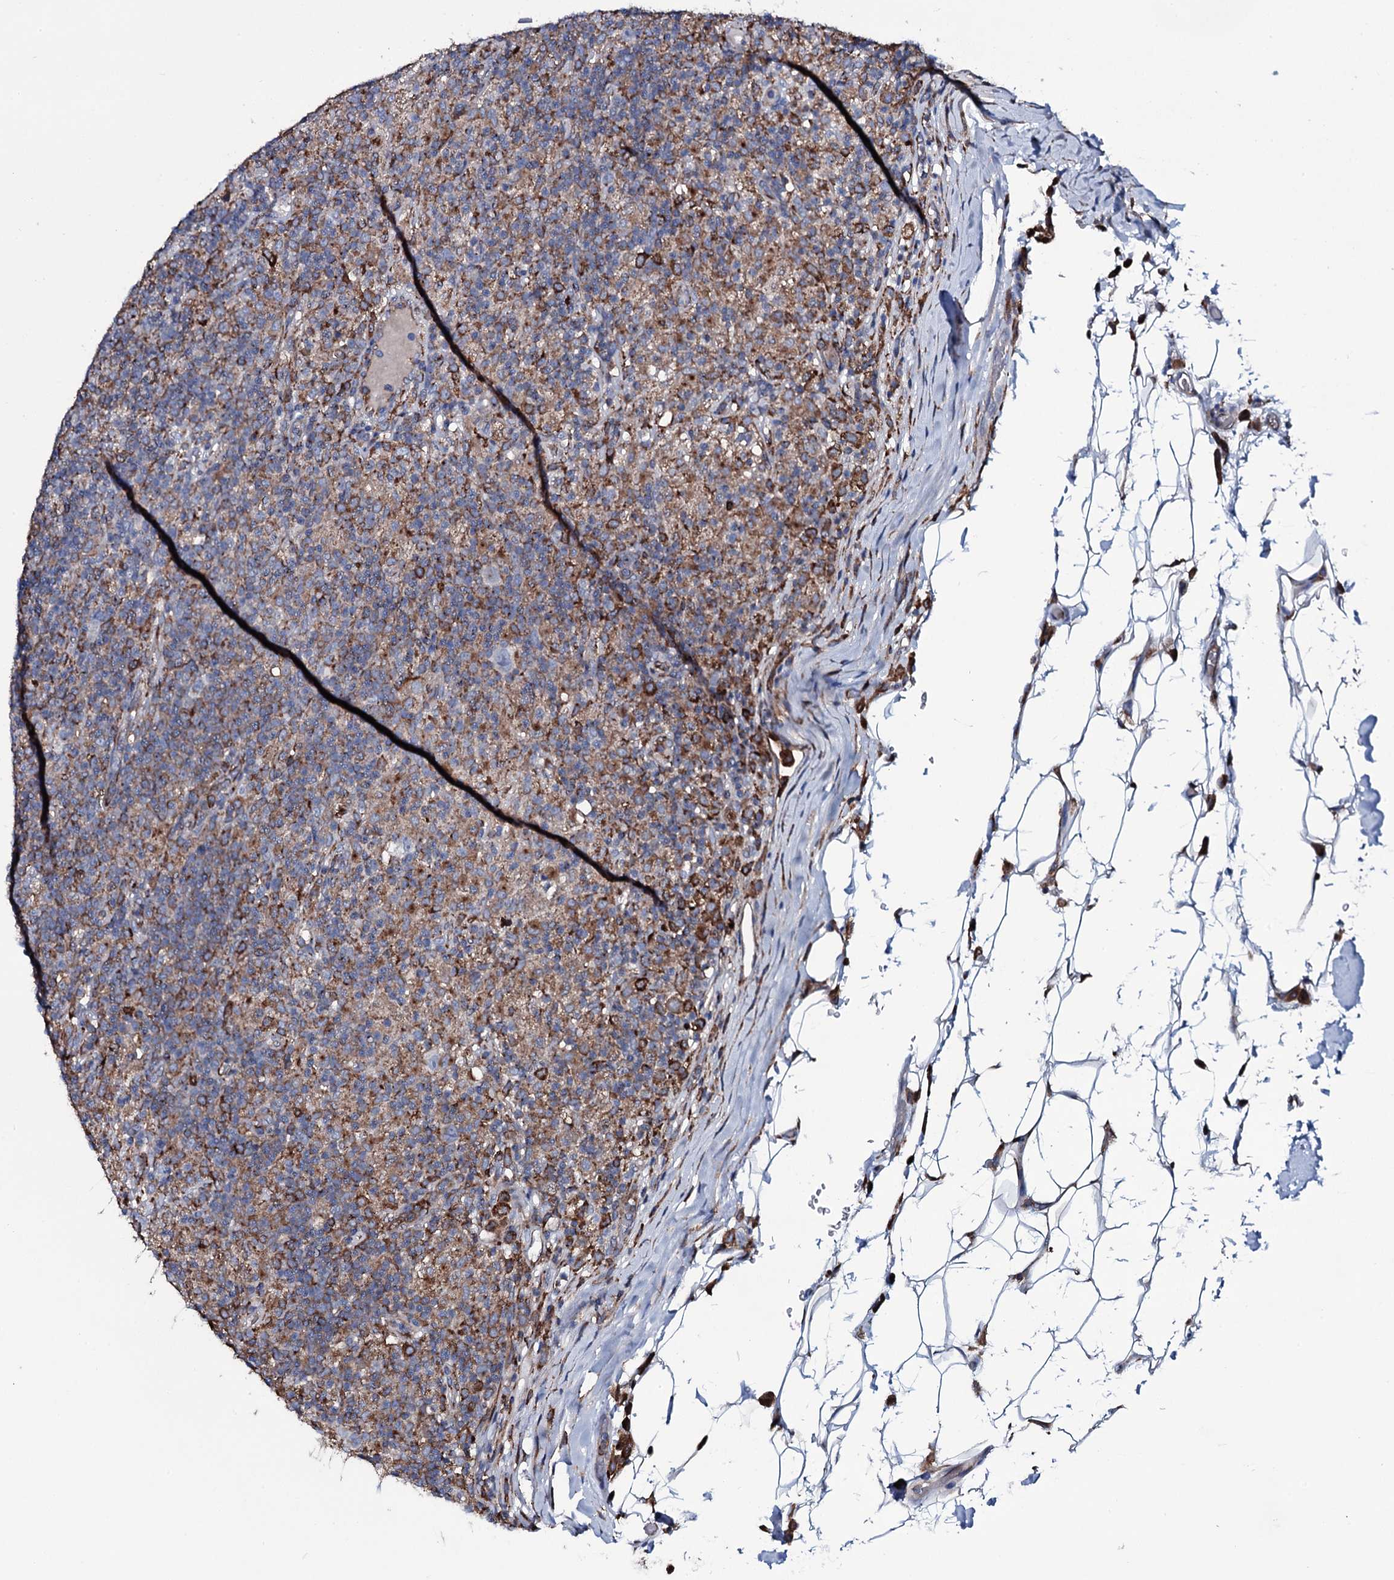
{"staining": {"intensity": "negative", "quantity": "none", "location": "none"}, "tissue": "lymphoma", "cell_type": "Tumor cells", "image_type": "cancer", "snomed": [{"axis": "morphology", "description": "Hodgkin's disease, NOS"}, {"axis": "topography", "description": "Lymph node"}], "caption": "There is no significant expression in tumor cells of Hodgkin's disease.", "gene": "VAMP8", "patient": {"sex": "male", "age": 70}}